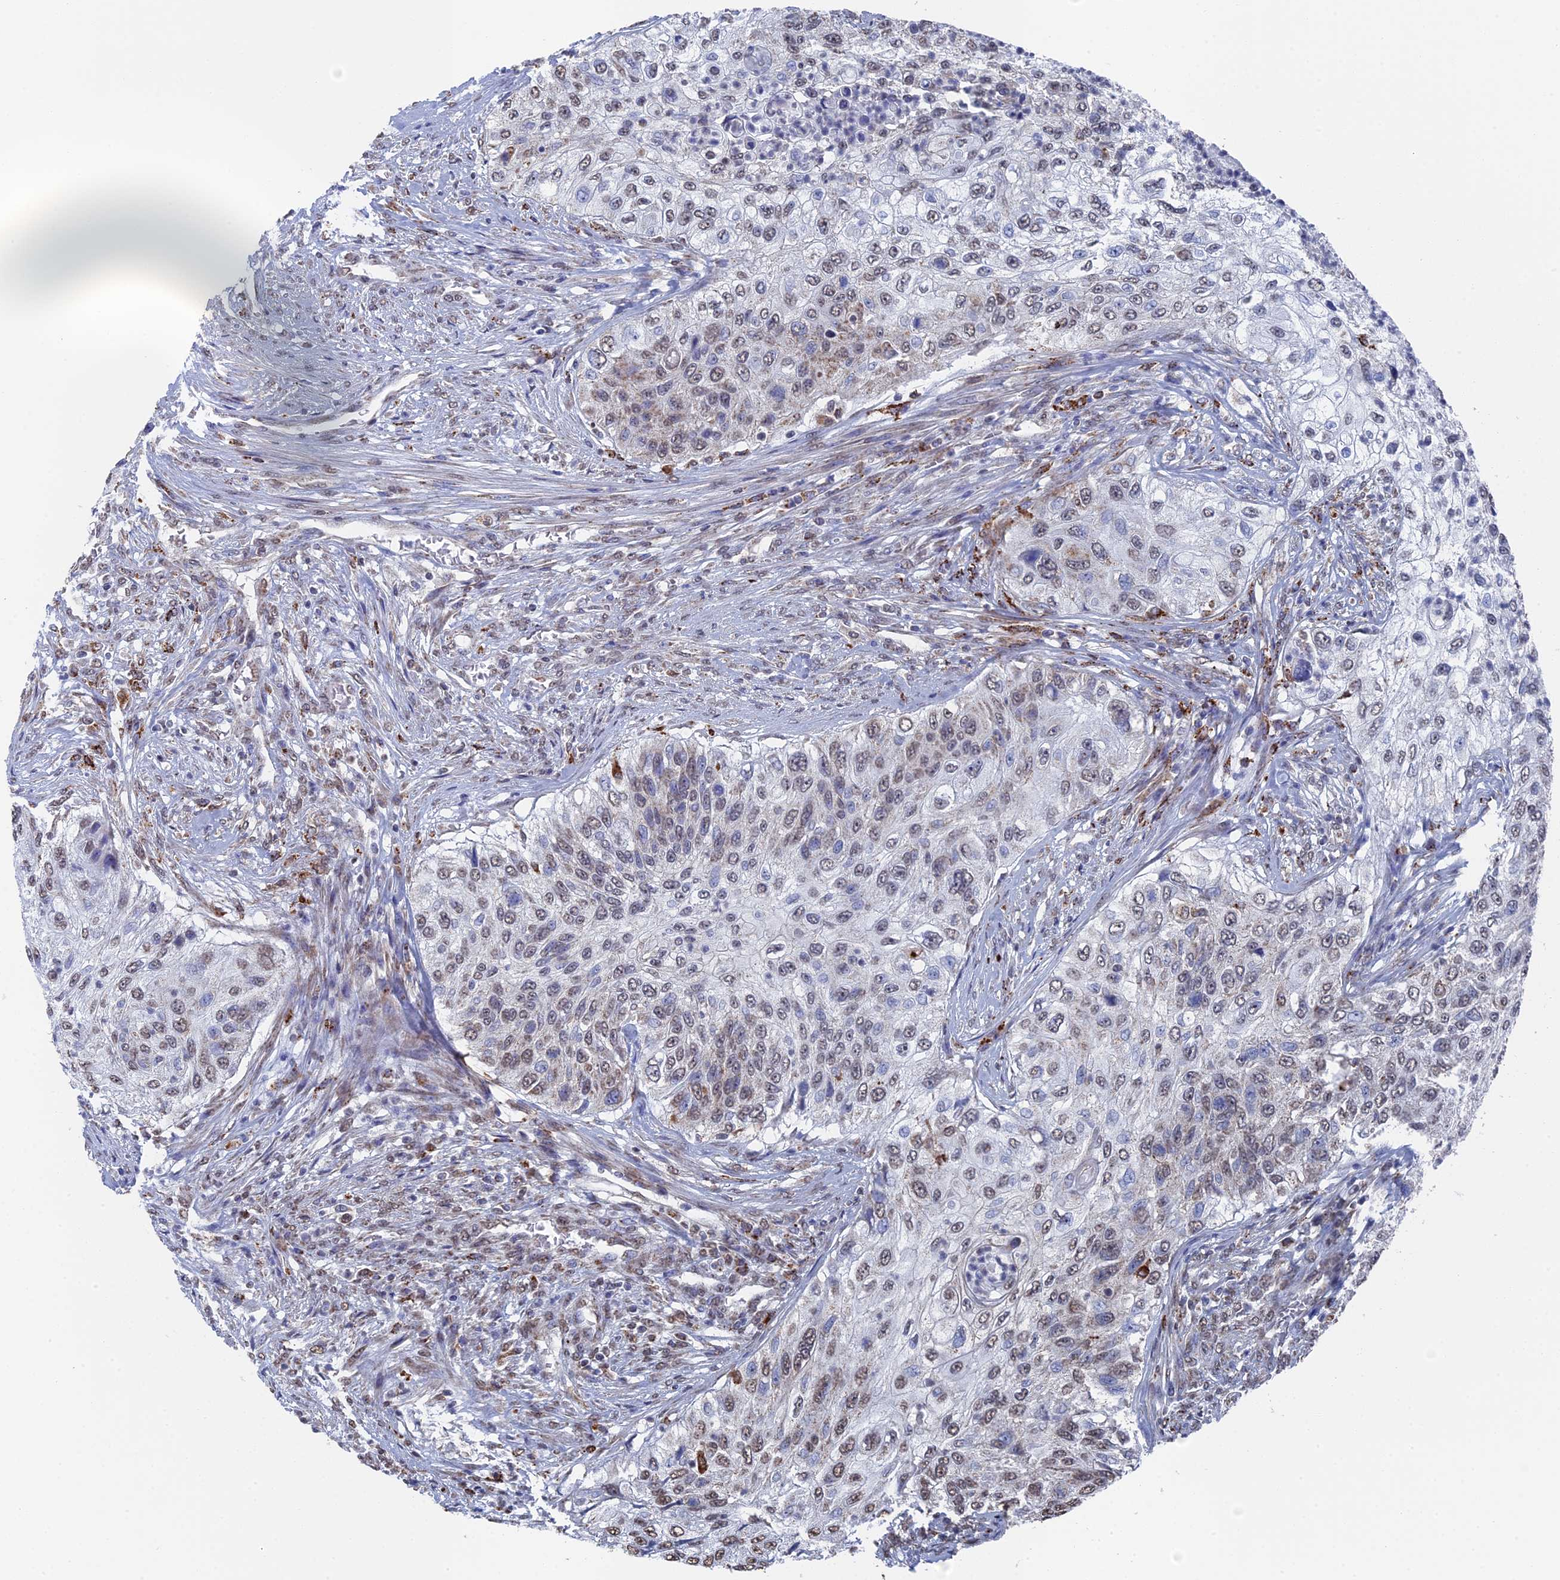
{"staining": {"intensity": "weak", "quantity": "25%-75%", "location": "nuclear"}, "tissue": "urothelial cancer", "cell_type": "Tumor cells", "image_type": "cancer", "snomed": [{"axis": "morphology", "description": "Urothelial carcinoma, High grade"}, {"axis": "topography", "description": "Urinary bladder"}], "caption": "About 25%-75% of tumor cells in human urothelial carcinoma (high-grade) demonstrate weak nuclear protein expression as visualized by brown immunohistochemical staining.", "gene": "SMG9", "patient": {"sex": "female", "age": 60}}